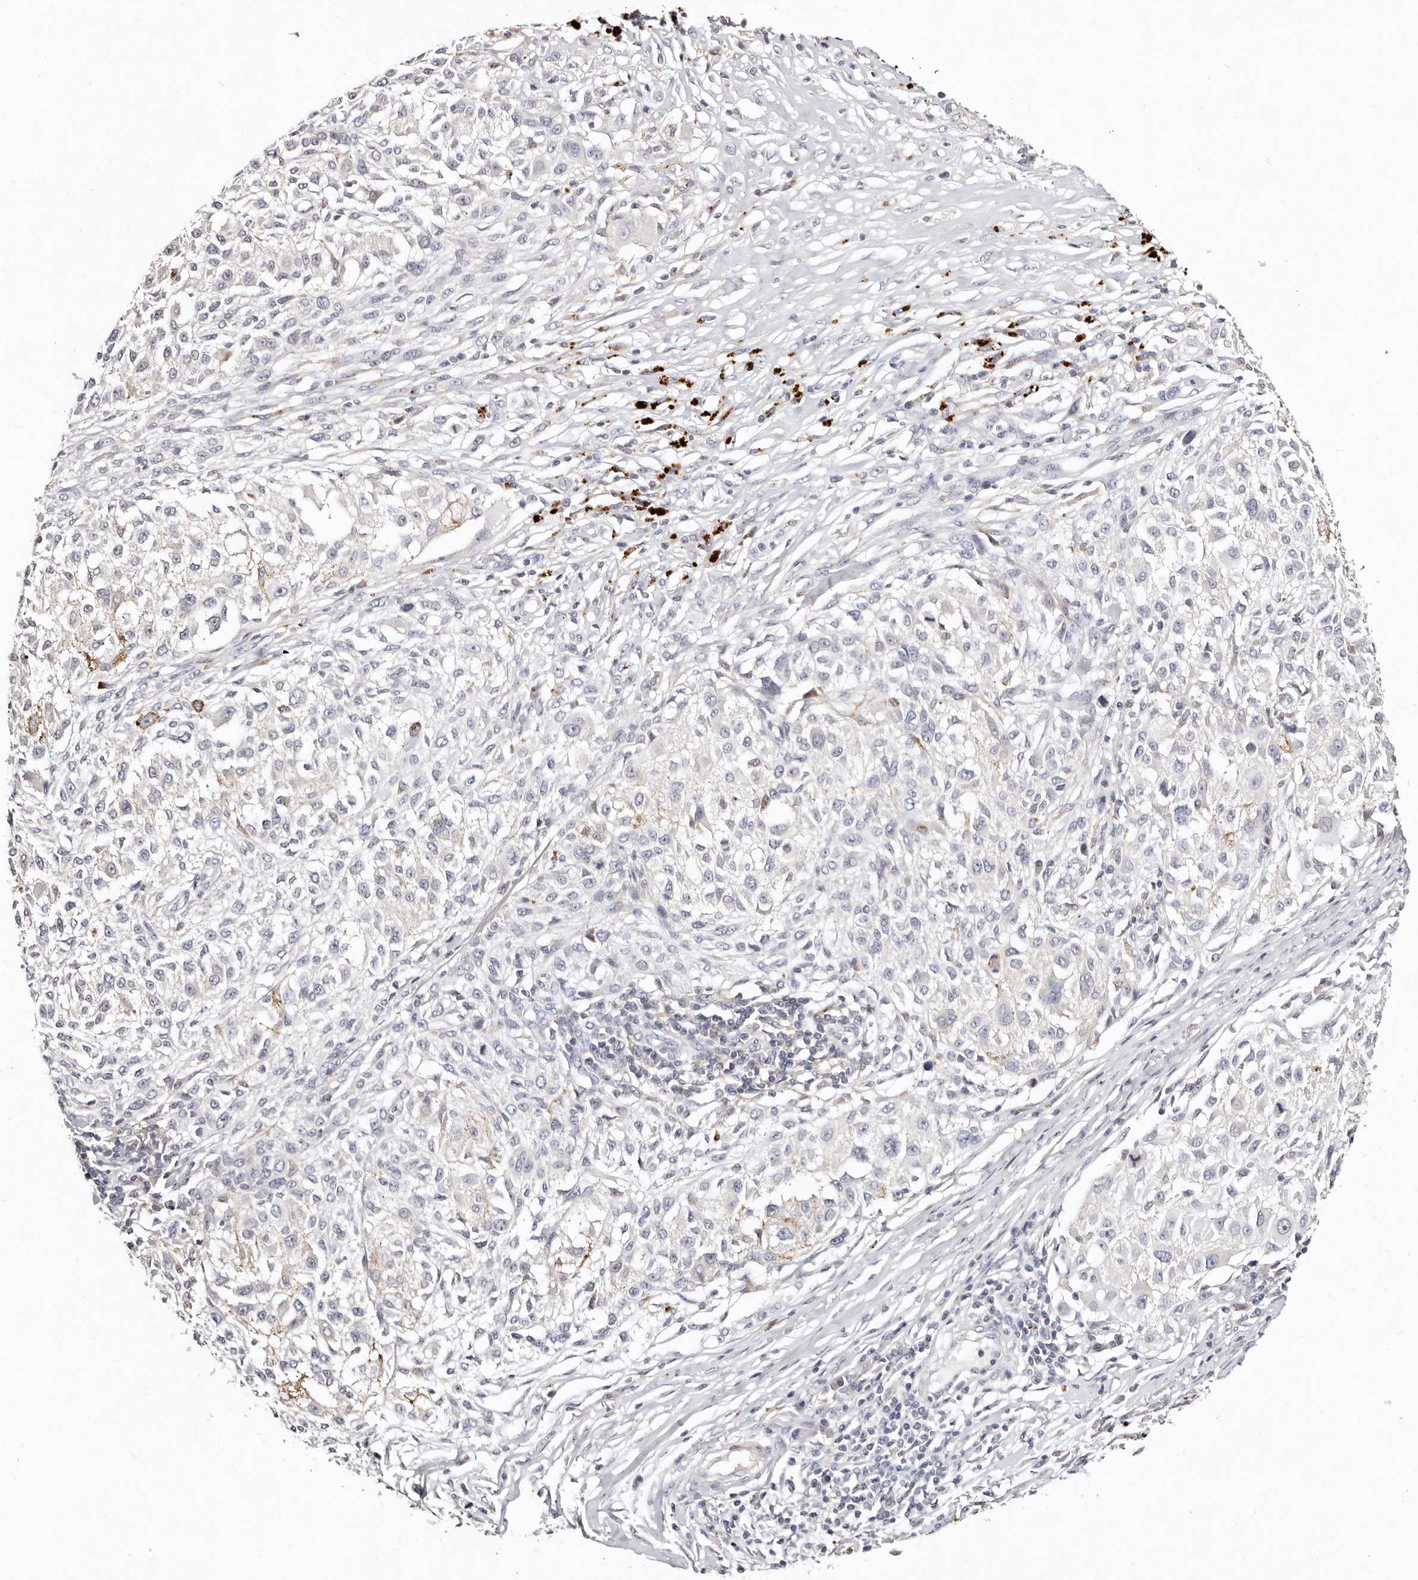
{"staining": {"intensity": "negative", "quantity": "none", "location": "none"}, "tissue": "melanoma", "cell_type": "Tumor cells", "image_type": "cancer", "snomed": [{"axis": "morphology", "description": "Necrosis, NOS"}, {"axis": "morphology", "description": "Malignant melanoma, NOS"}, {"axis": "topography", "description": "Skin"}], "caption": "Protein analysis of malignant melanoma exhibits no significant staining in tumor cells.", "gene": "MRPS33", "patient": {"sex": "female", "age": 87}}